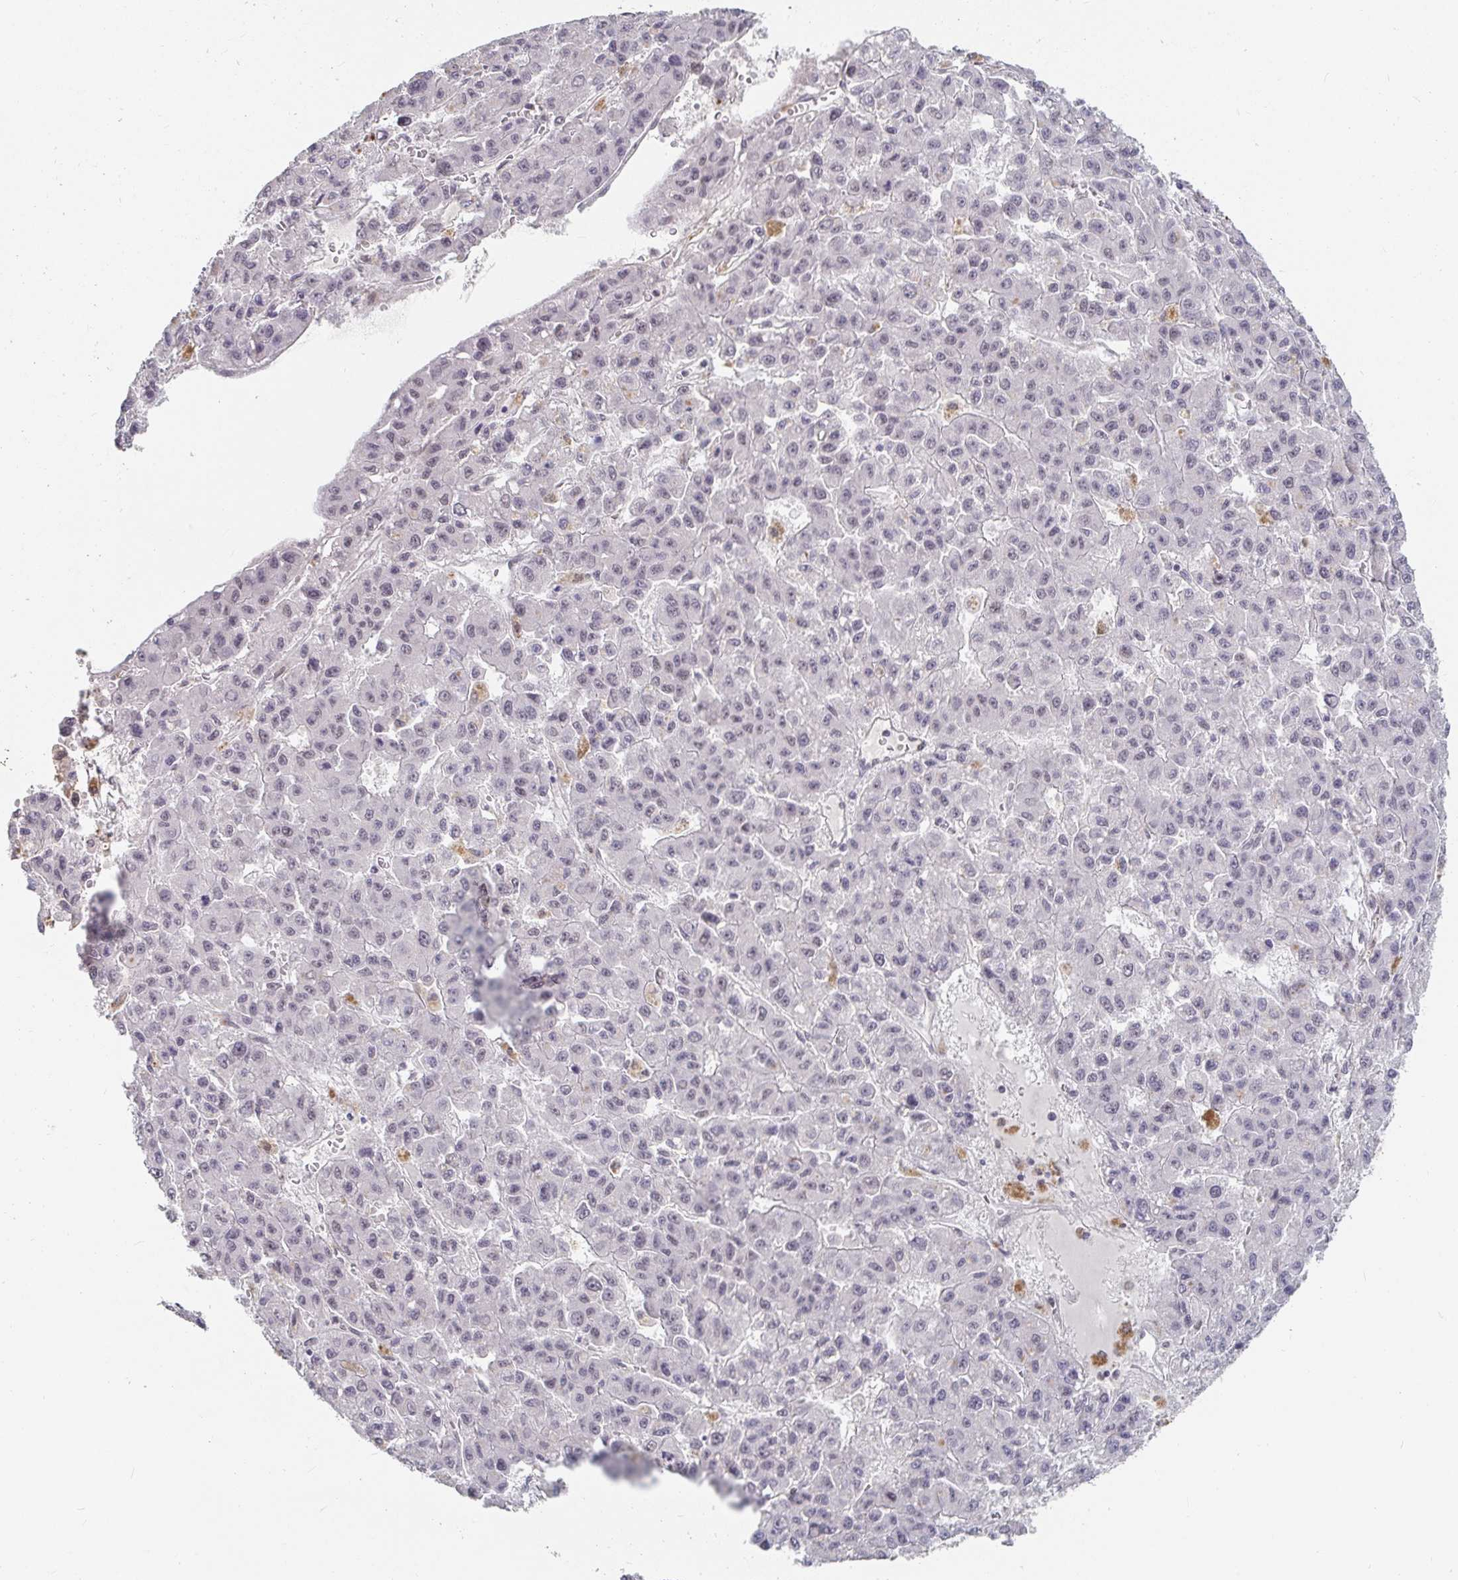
{"staining": {"intensity": "negative", "quantity": "none", "location": "none"}, "tissue": "liver cancer", "cell_type": "Tumor cells", "image_type": "cancer", "snomed": [{"axis": "morphology", "description": "Carcinoma, Hepatocellular, NOS"}, {"axis": "topography", "description": "Liver"}], "caption": "Human liver cancer (hepatocellular carcinoma) stained for a protein using immunohistochemistry shows no staining in tumor cells.", "gene": "RCOR1", "patient": {"sex": "male", "age": 70}}